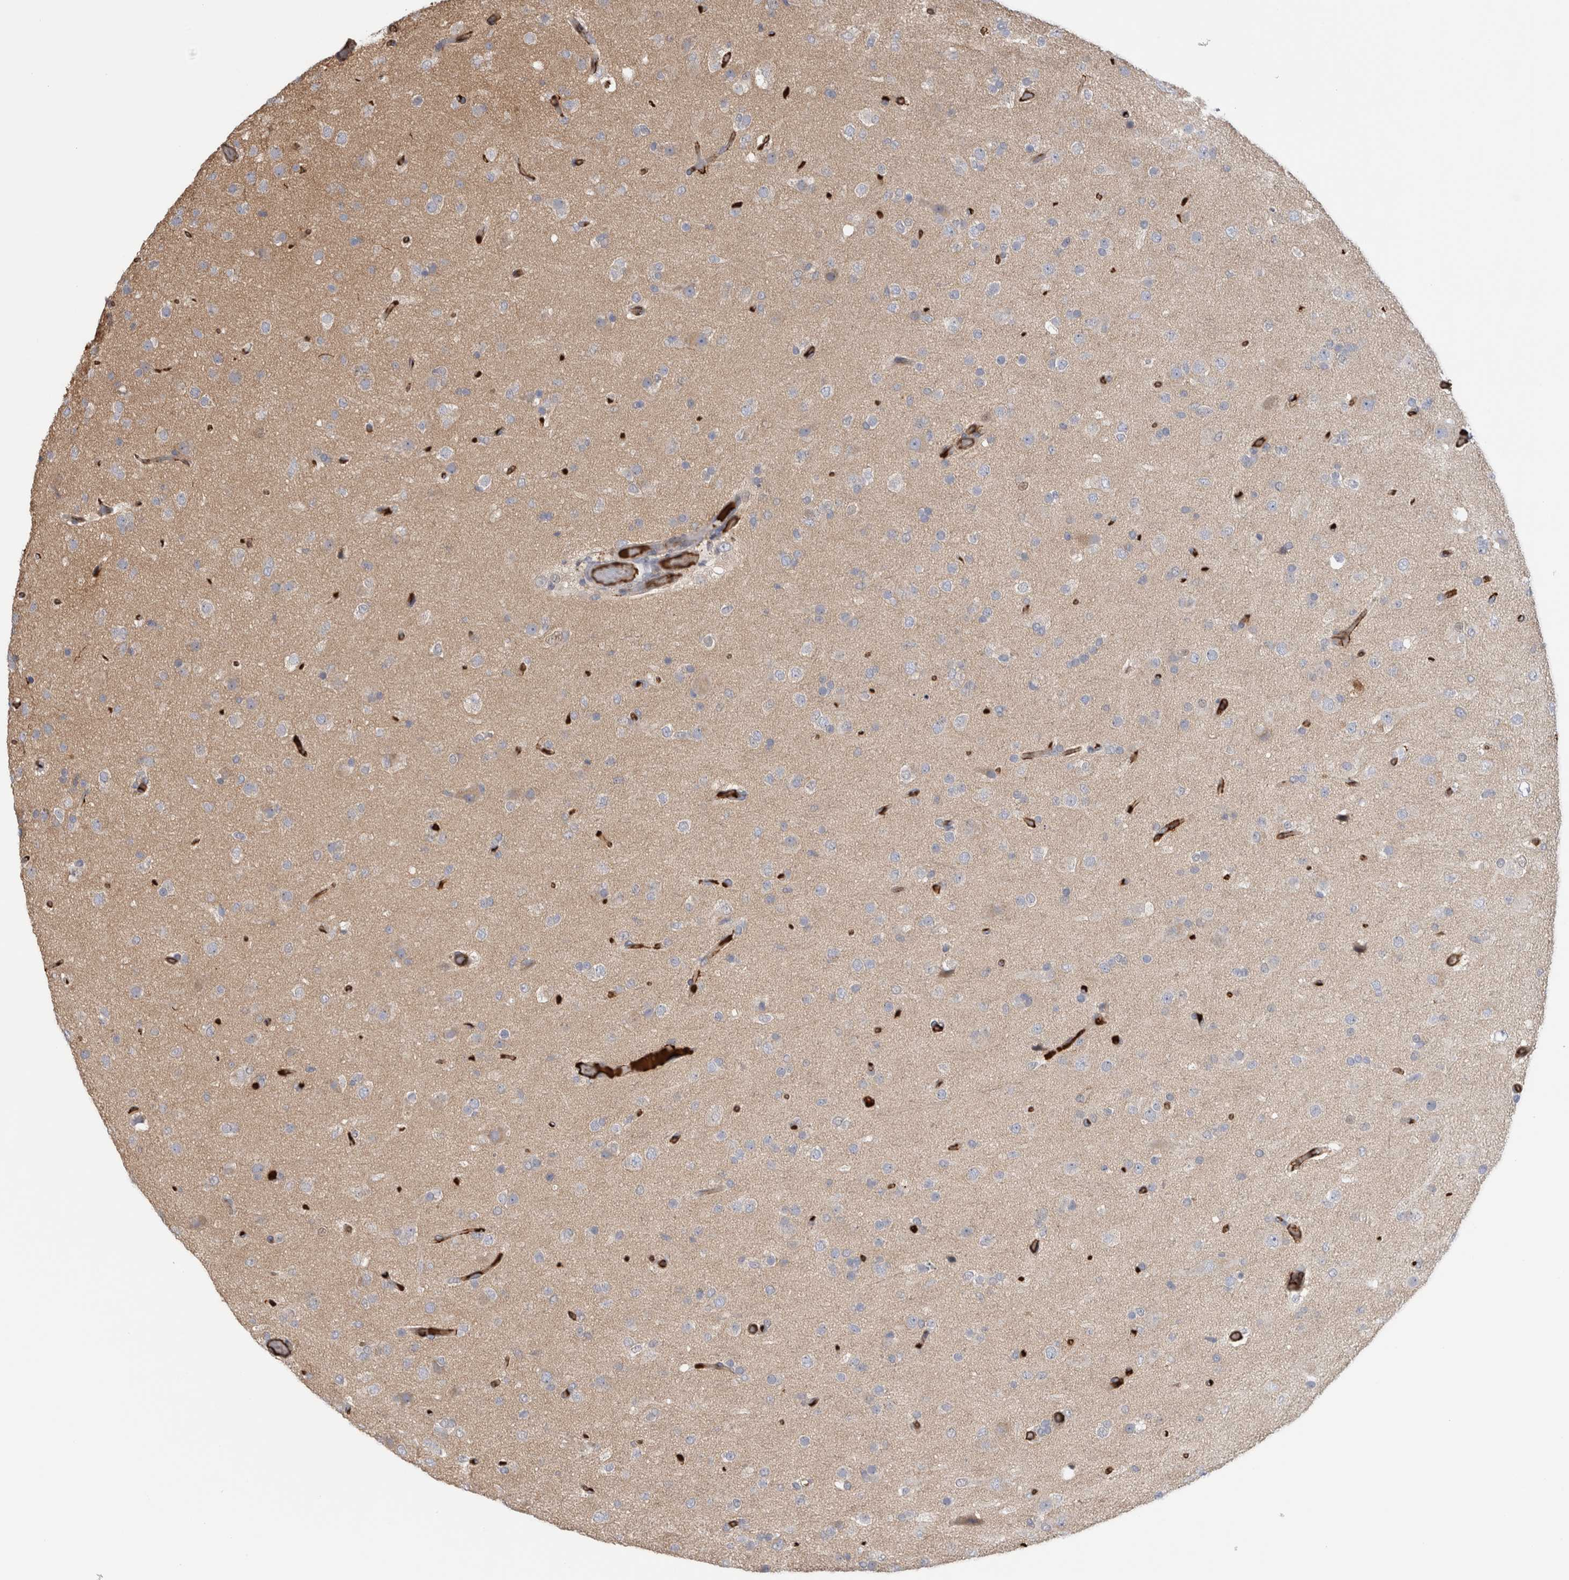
{"staining": {"intensity": "negative", "quantity": "none", "location": "none"}, "tissue": "glioma", "cell_type": "Tumor cells", "image_type": "cancer", "snomed": [{"axis": "morphology", "description": "Glioma, malignant, Low grade"}, {"axis": "topography", "description": "Brain"}], "caption": "Human glioma stained for a protein using immunohistochemistry (IHC) exhibits no positivity in tumor cells.", "gene": "TBCE", "patient": {"sex": "male", "age": 65}}